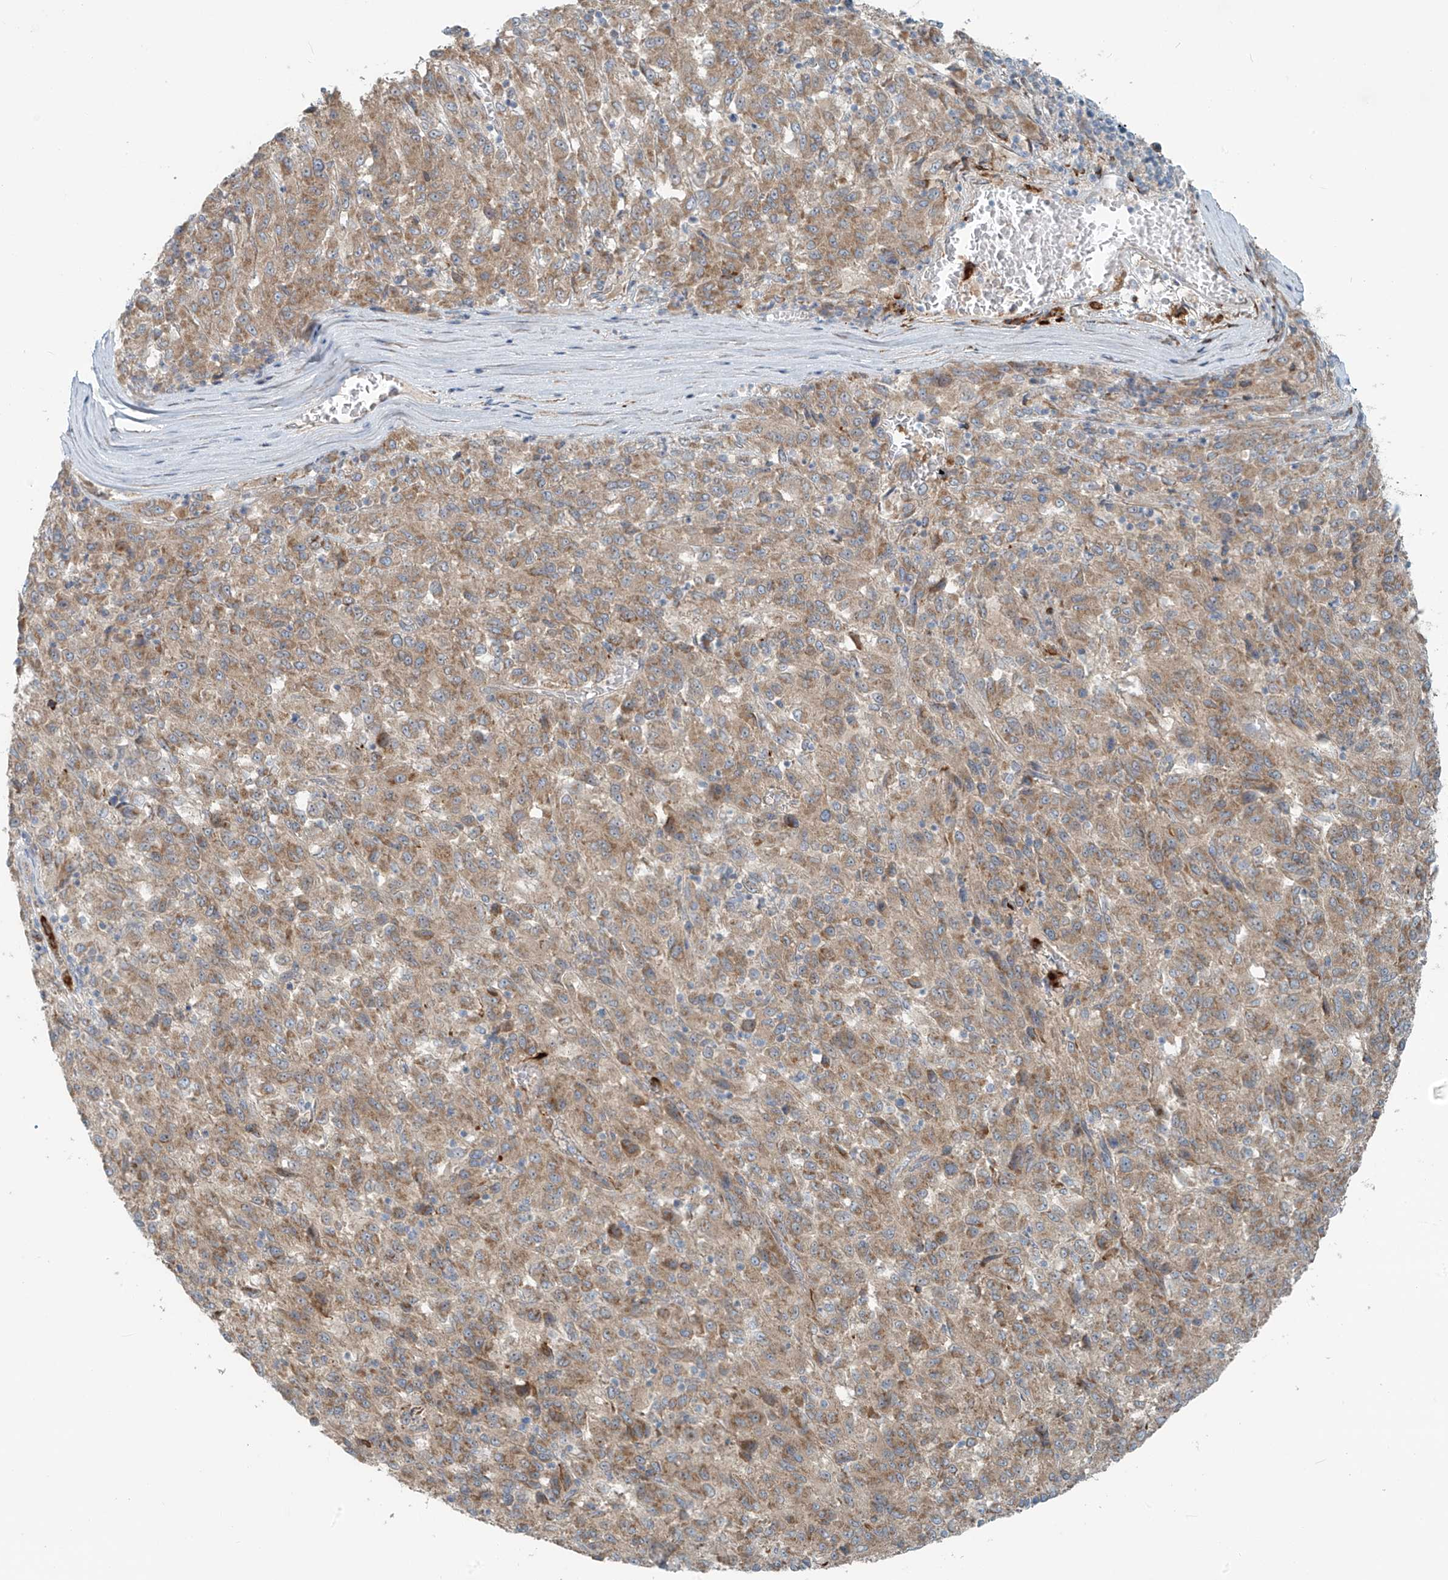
{"staining": {"intensity": "moderate", "quantity": ">75%", "location": "cytoplasmic/membranous"}, "tissue": "melanoma", "cell_type": "Tumor cells", "image_type": "cancer", "snomed": [{"axis": "morphology", "description": "Malignant melanoma, Metastatic site"}, {"axis": "topography", "description": "Lung"}], "caption": "Protein expression analysis of human malignant melanoma (metastatic site) reveals moderate cytoplasmic/membranous positivity in approximately >75% of tumor cells. (DAB = brown stain, brightfield microscopy at high magnification).", "gene": "LZTS3", "patient": {"sex": "male", "age": 64}}